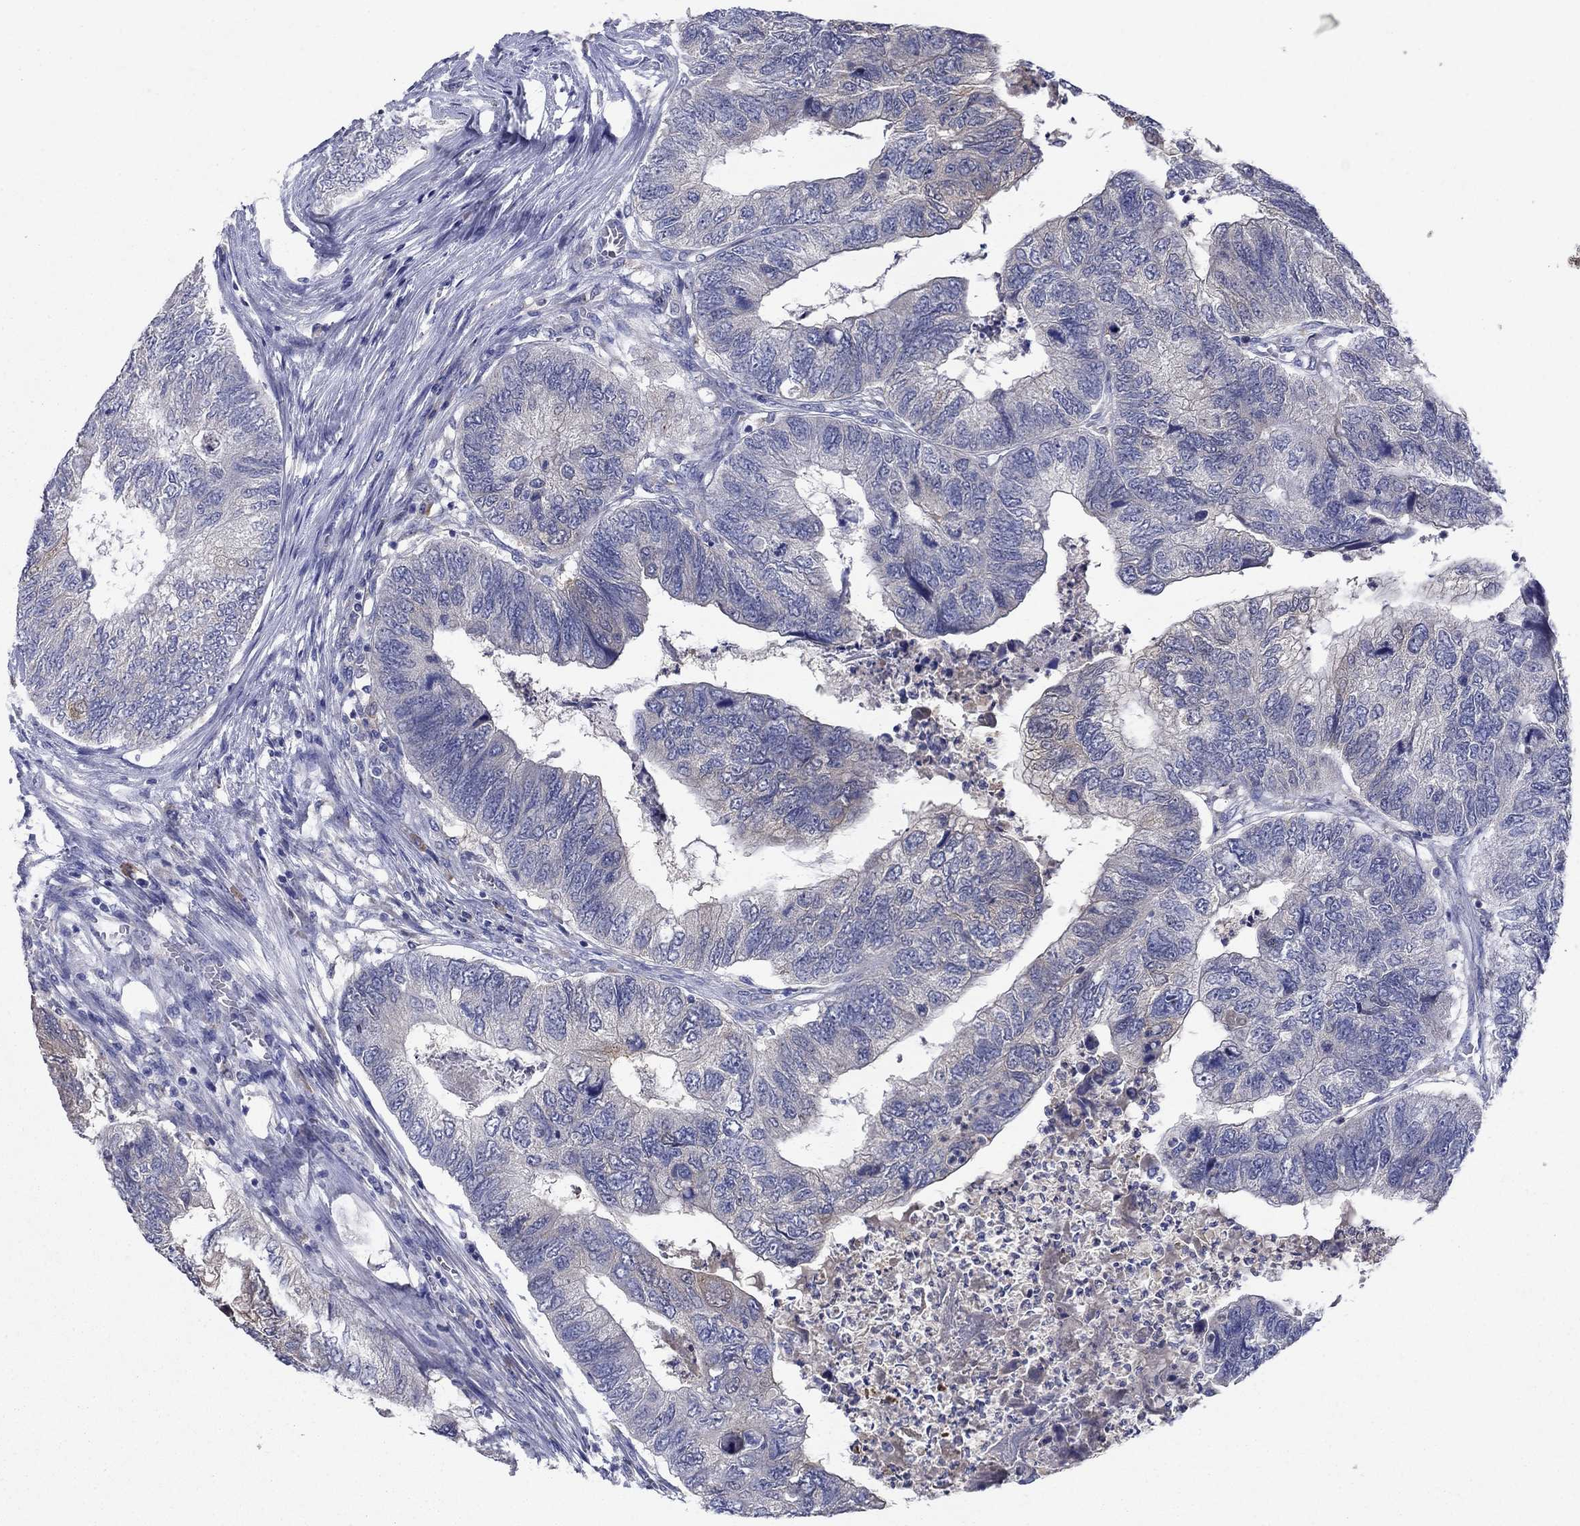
{"staining": {"intensity": "negative", "quantity": "none", "location": "none"}, "tissue": "colorectal cancer", "cell_type": "Tumor cells", "image_type": "cancer", "snomed": [{"axis": "morphology", "description": "Adenocarcinoma, NOS"}, {"axis": "topography", "description": "Colon"}], "caption": "IHC photomicrograph of neoplastic tissue: human colorectal cancer stained with DAB reveals no significant protein staining in tumor cells. The staining is performed using DAB brown chromogen with nuclei counter-stained in using hematoxylin.", "gene": "SULT2B1", "patient": {"sex": "female", "age": 67}}